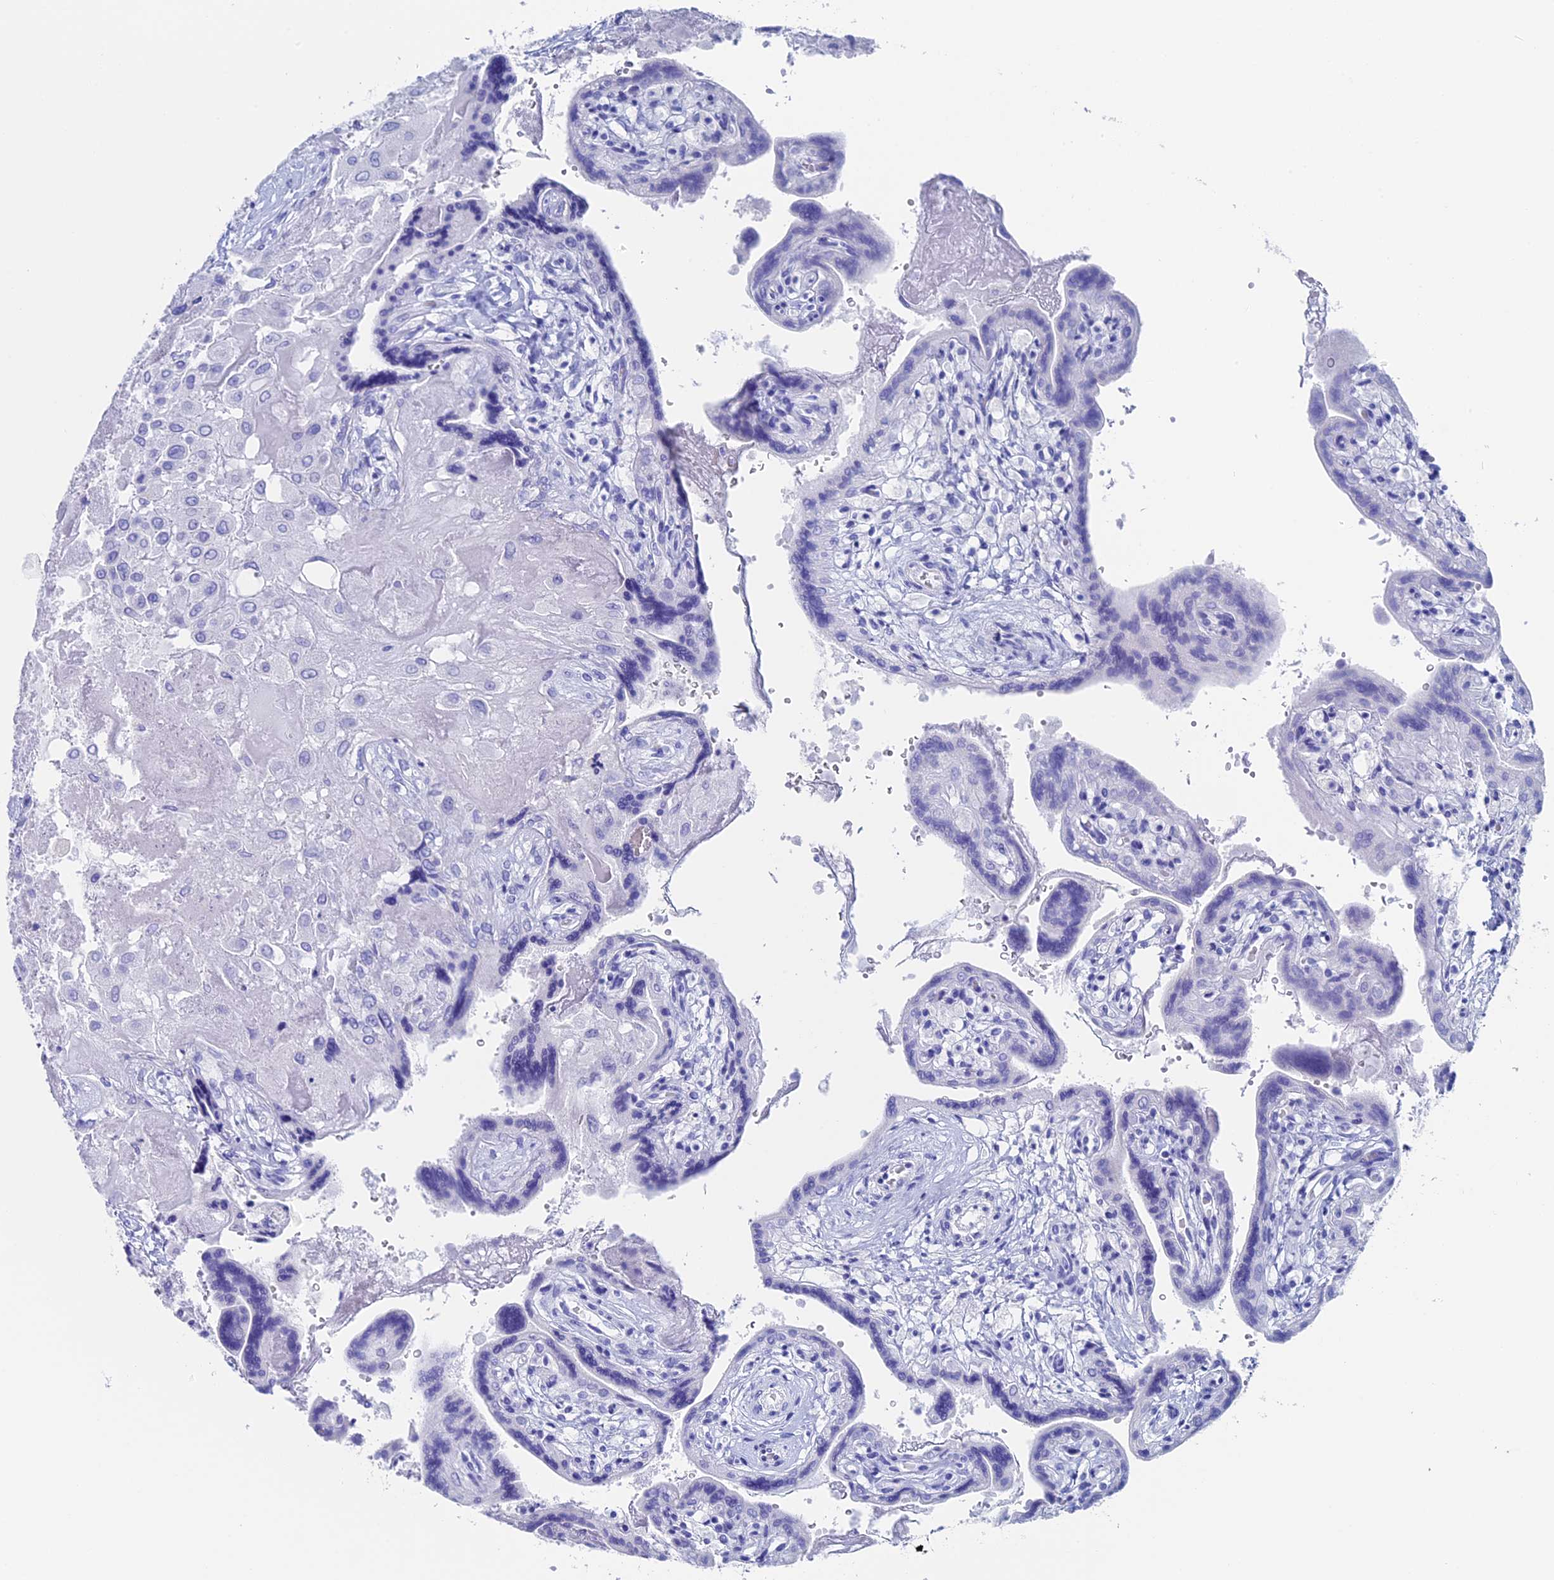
{"staining": {"intensity": "negative", "quantity": "none", "location": "none"}, "tissue": "placenta", "cell_type": "Decidual cells", "image_type": "normal", "snomed": [{"axis": "morphology", "description": "Normal tissue, NOS"}, {"axis": "topography", "description": "Placenta"}], "caption": "DAB (3,3'-diaminobenzidine) immunohistochemical staining of normal placenta reveals no significant expression in decidual cells. (DAB (3,3'-diaminobenzidine) immunohistochemistry, high magnification).", "gene": "UNC119", "patient": {"sex": "female", "age": 37}}